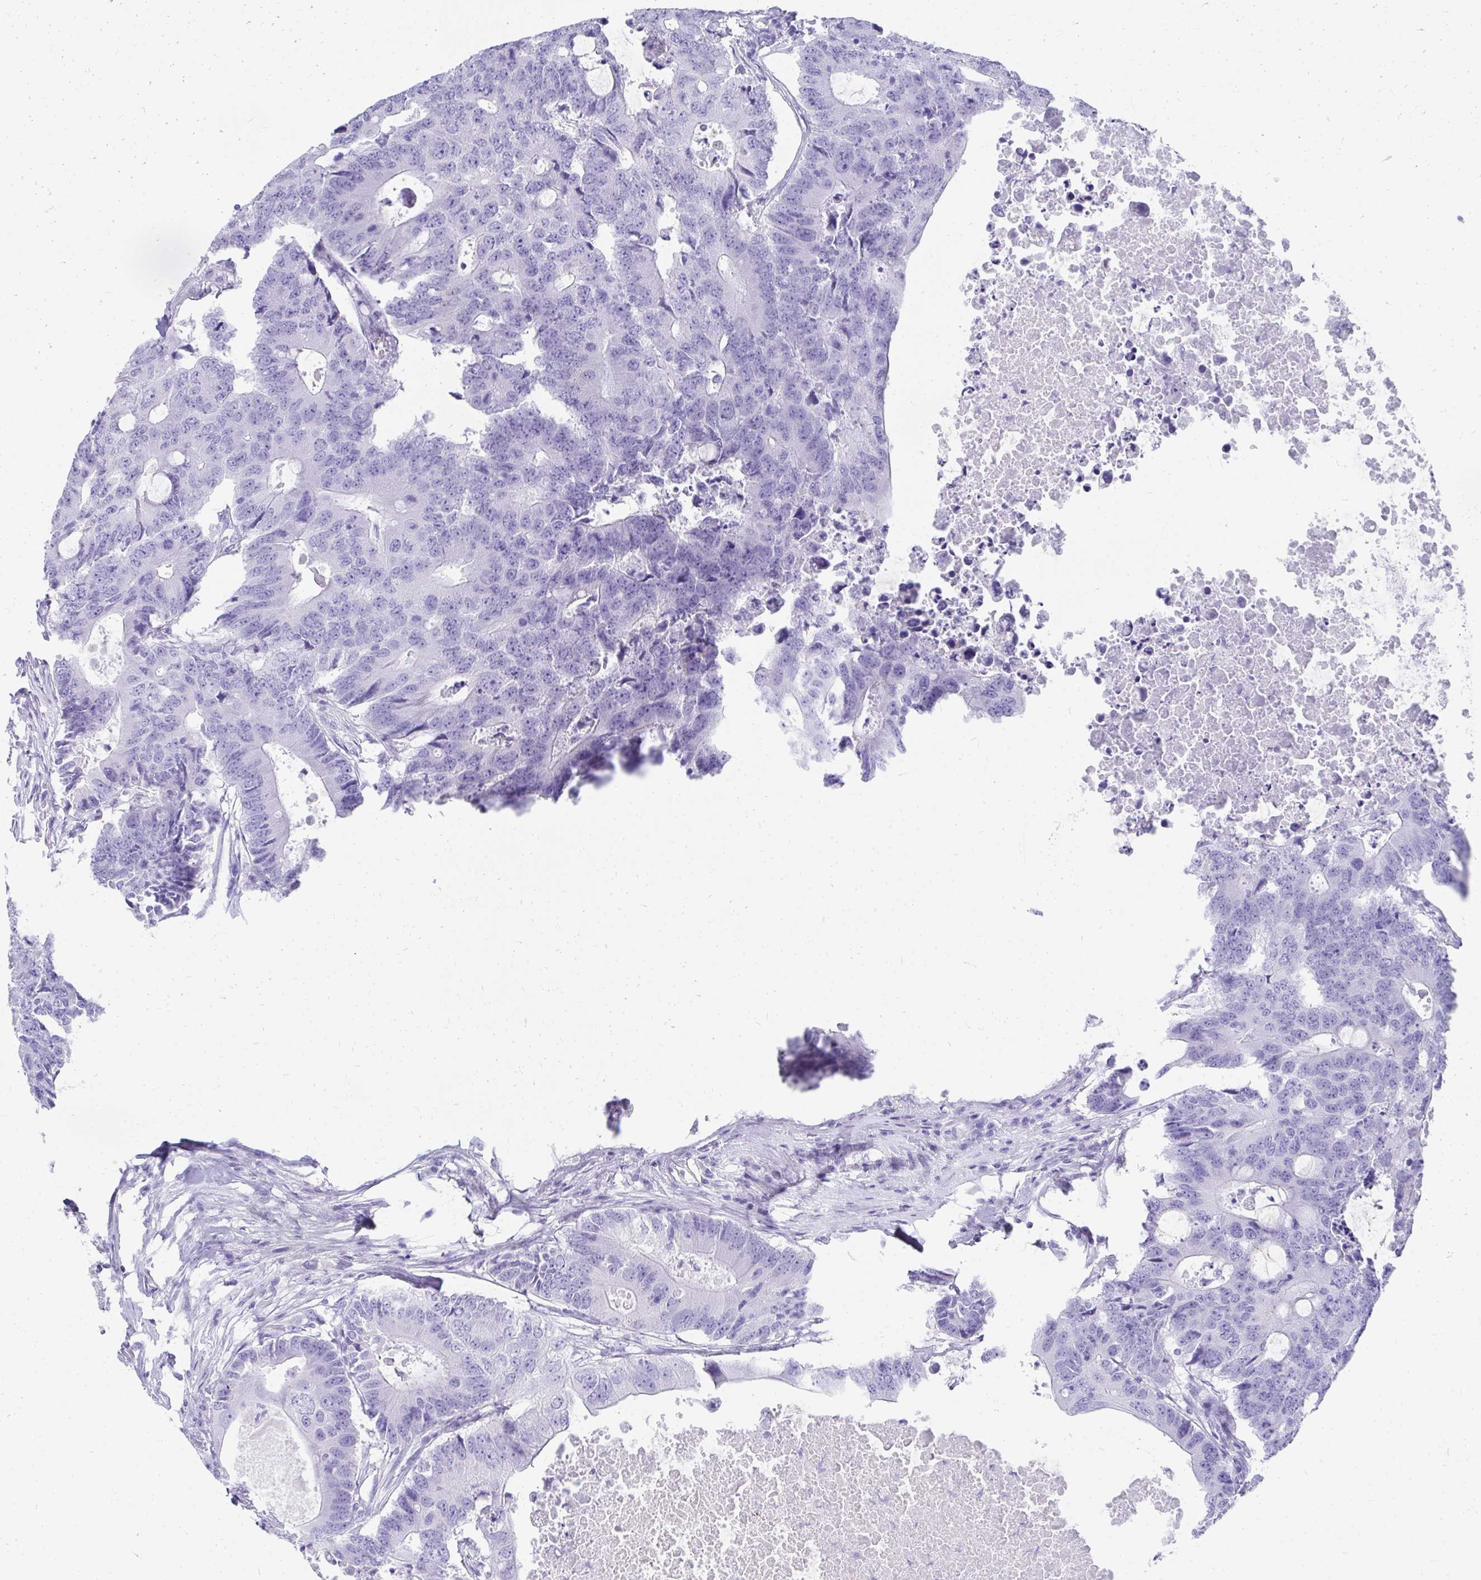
{"staining": {"intensity": "negative", "quantity": "none", "location": "none"}, "tissue": "colorectal cancer", "cell_type": "Tumor cells", "image_type": "cancer", "snomed": [{"axis": "morphology", "description": "Adenocarcinoma, NOS"}, {"axis": "topography", "description": "Colon"}], "caption": "Immunohistochemistry (IHC) of human colorectal cancer demonstrates no expression in tumor cells.", "gene": "TNNT1", "patient": {"sex": "male", "age": 71}}